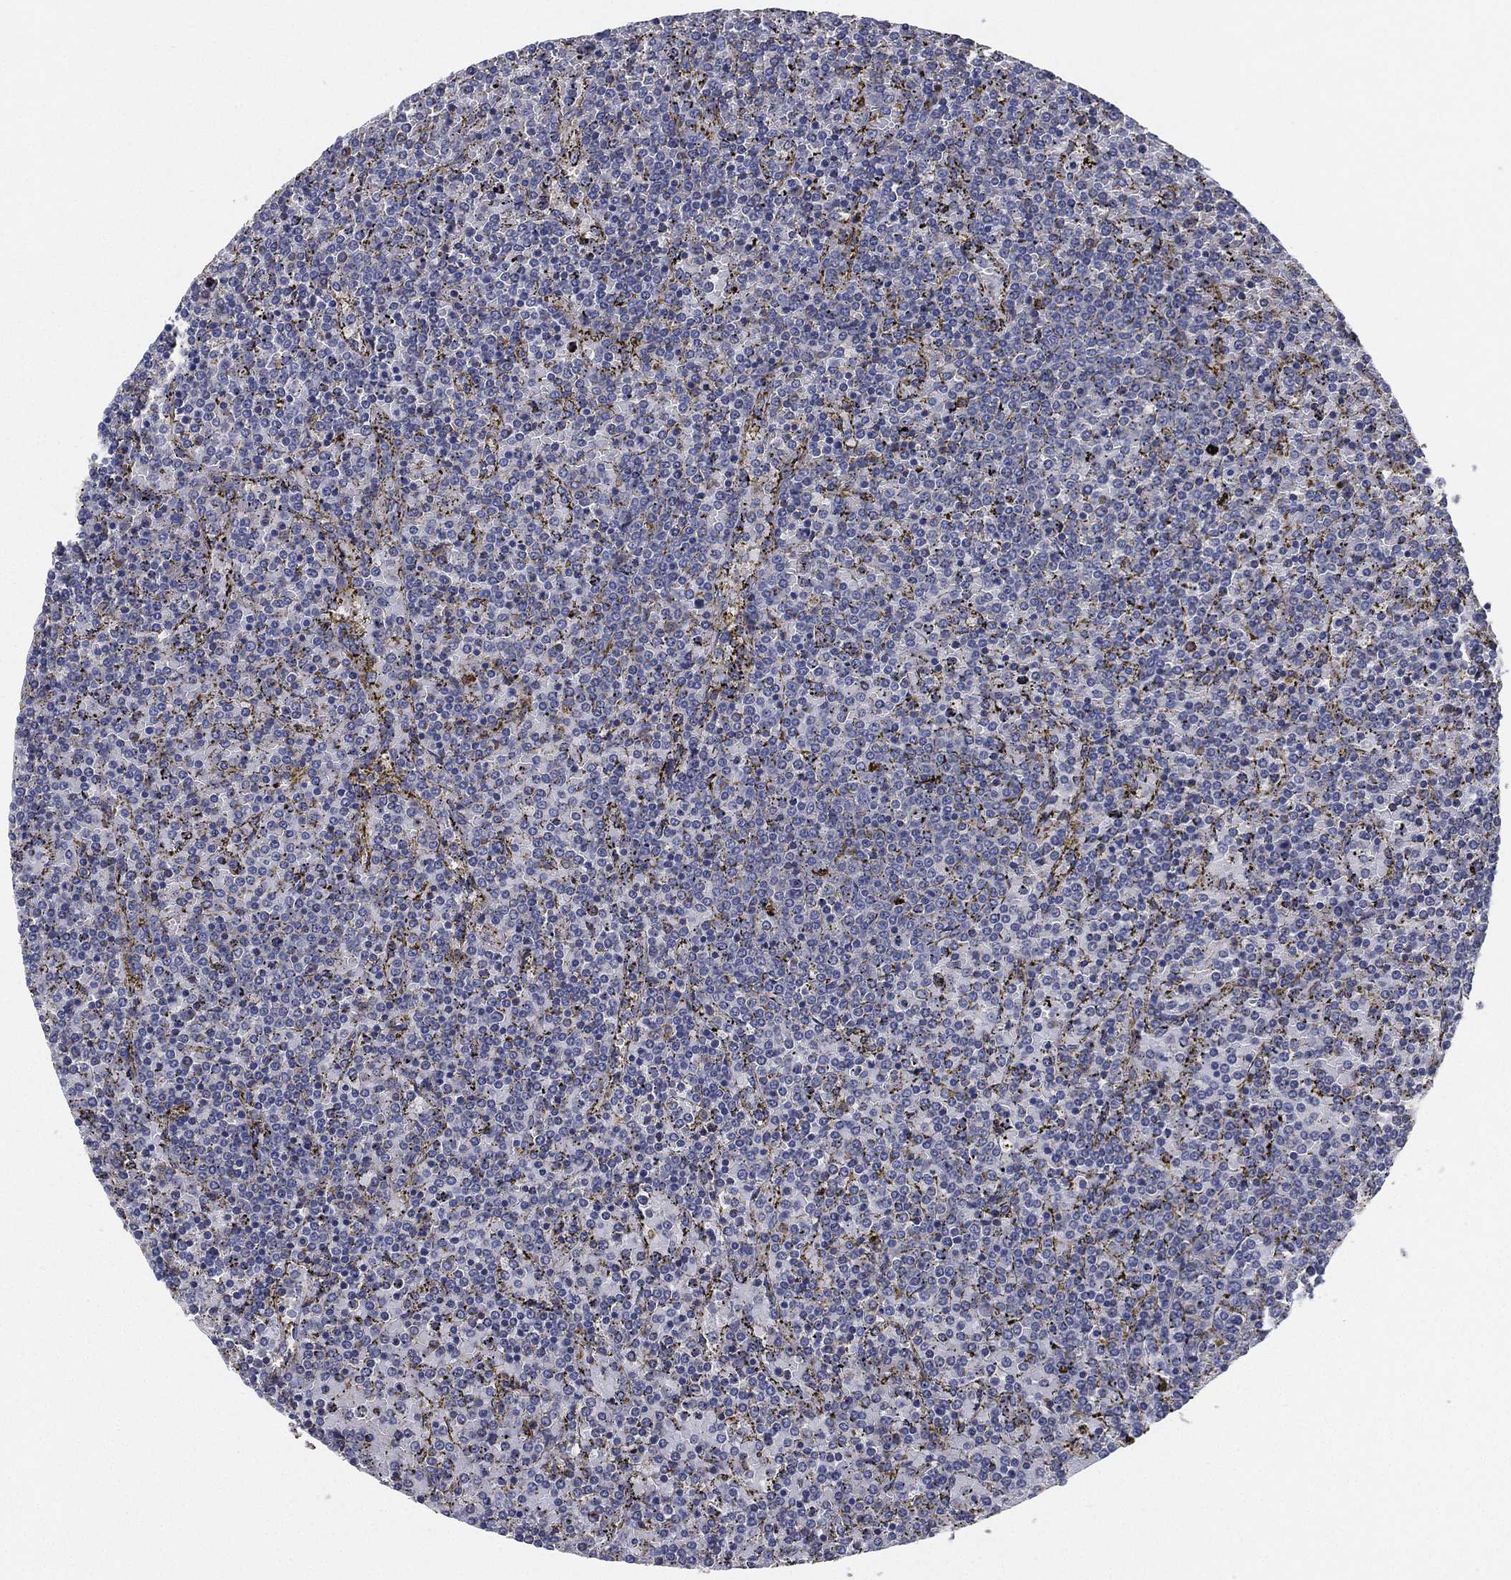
{"staining": {"intensity": "negative", "quantity": "none", "location": "none"}, "tissue": "lymphoma", "cell_type": "Tumor cells", "image_type": "cancer", "snomed": [{"axis": "morphology", "description": "Malignant lymphoma, non-Hodgkin's type, Low grade"}, {"axis": "topography", "description": "Spleen"}], "caption": "Tumor cells show no significant expression in malignant lymphoma, non-Hodgkin's type (low-grade).", "gene": "CFAP251", "patient": {"sex": "female", "age": 77}}